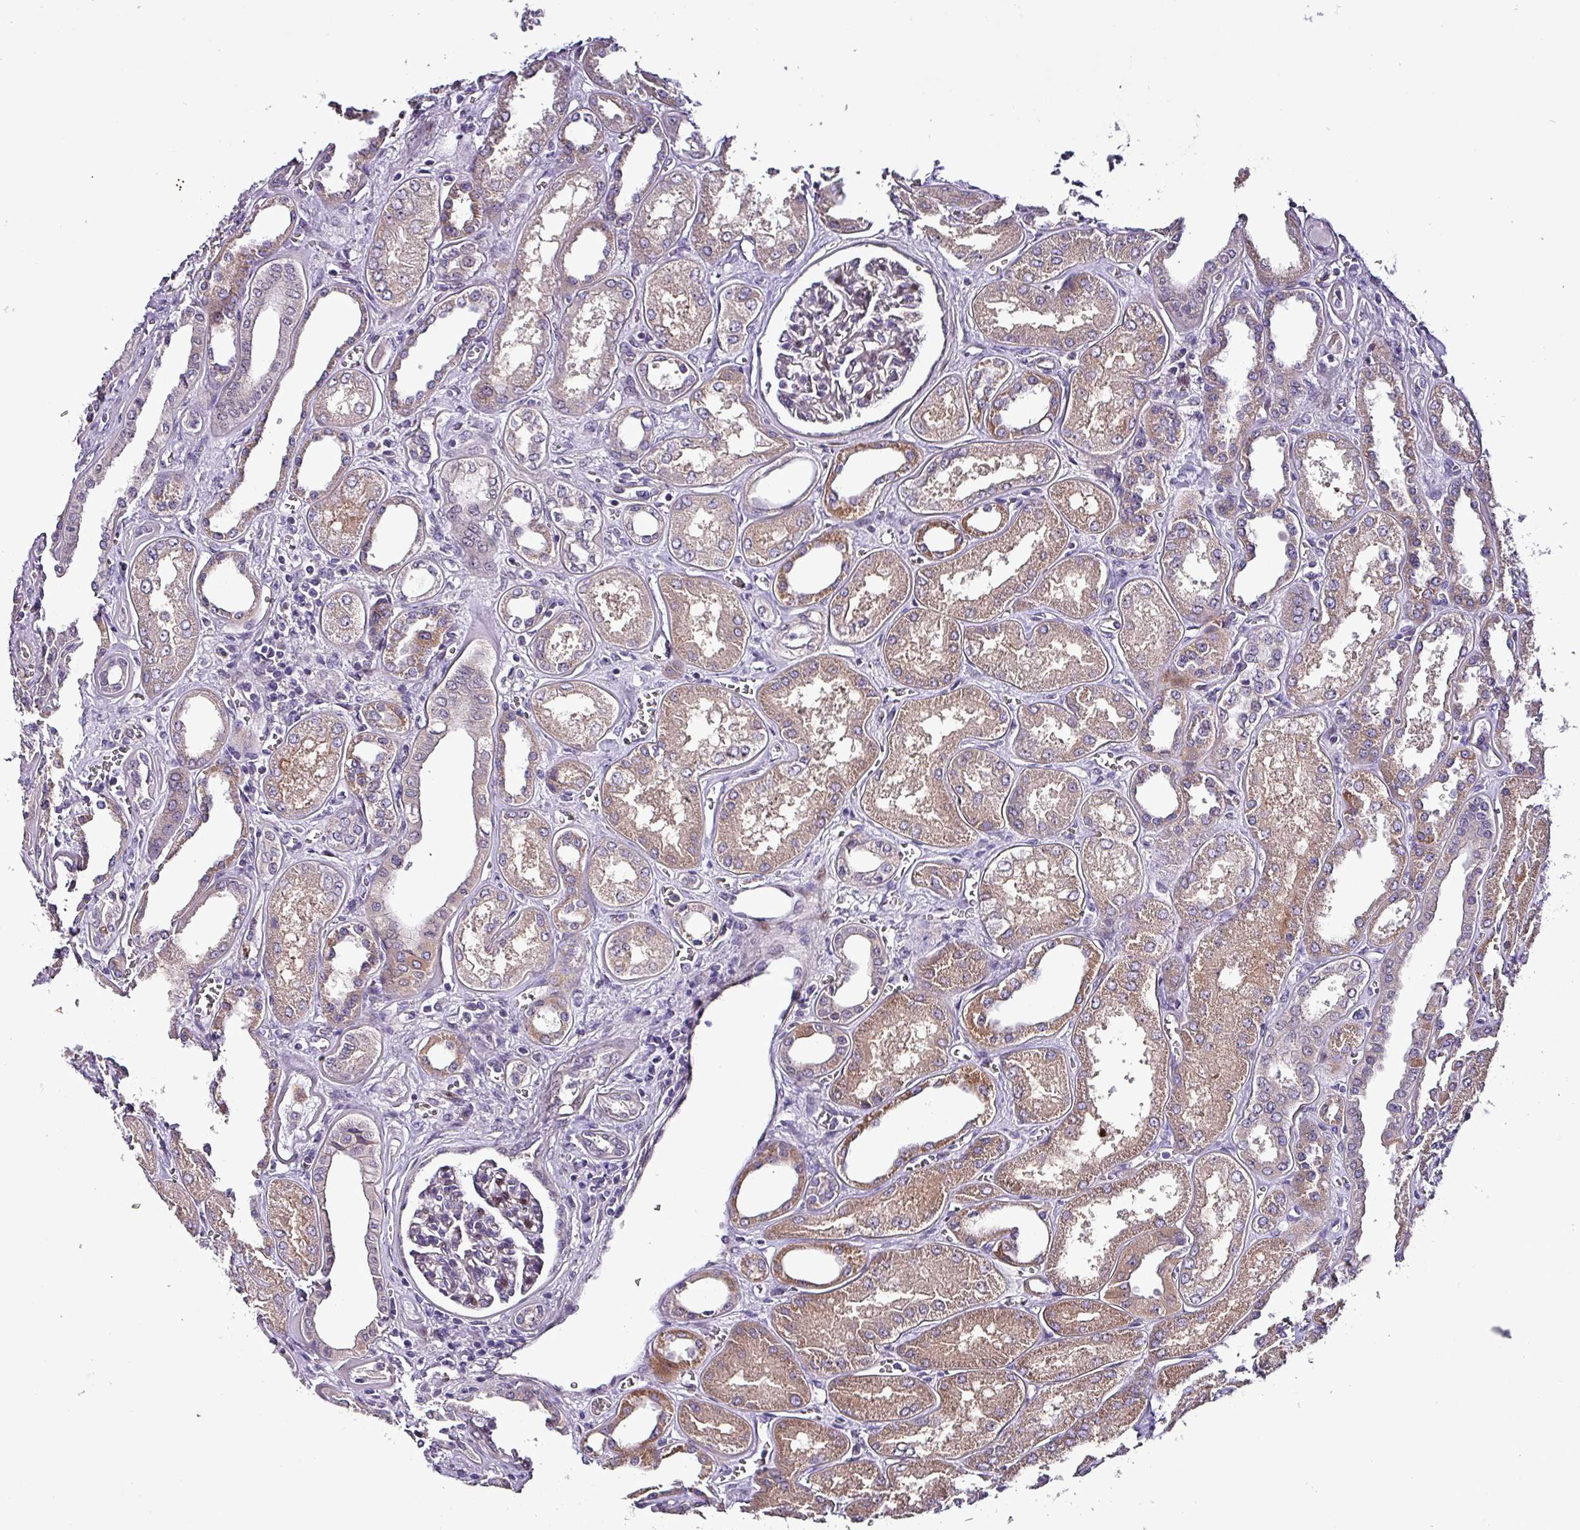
{"staining": {"intensity": "negative", "quantity": "none", "location": "none"}, "tissue": "kidney", "cell_type": "Cells in glomeruli", "image_type": "normal", "snomed": [{"axis": "morphology", "description": "Normal tissue, NOS"}, {"axis": "morphology", "description": "Adenocarcinoma, NOS"}, {"axis": "topography", "description": "Kidney"}], "caption": "Cells in glomeruli show no significant staining in normal kidney. (DAB (3,3'-diaminobenzidine) immunohistochemistry (IHC), high magnification).", "gene": "GRAPL", "patient": {"sex": "female", "age": 68}}